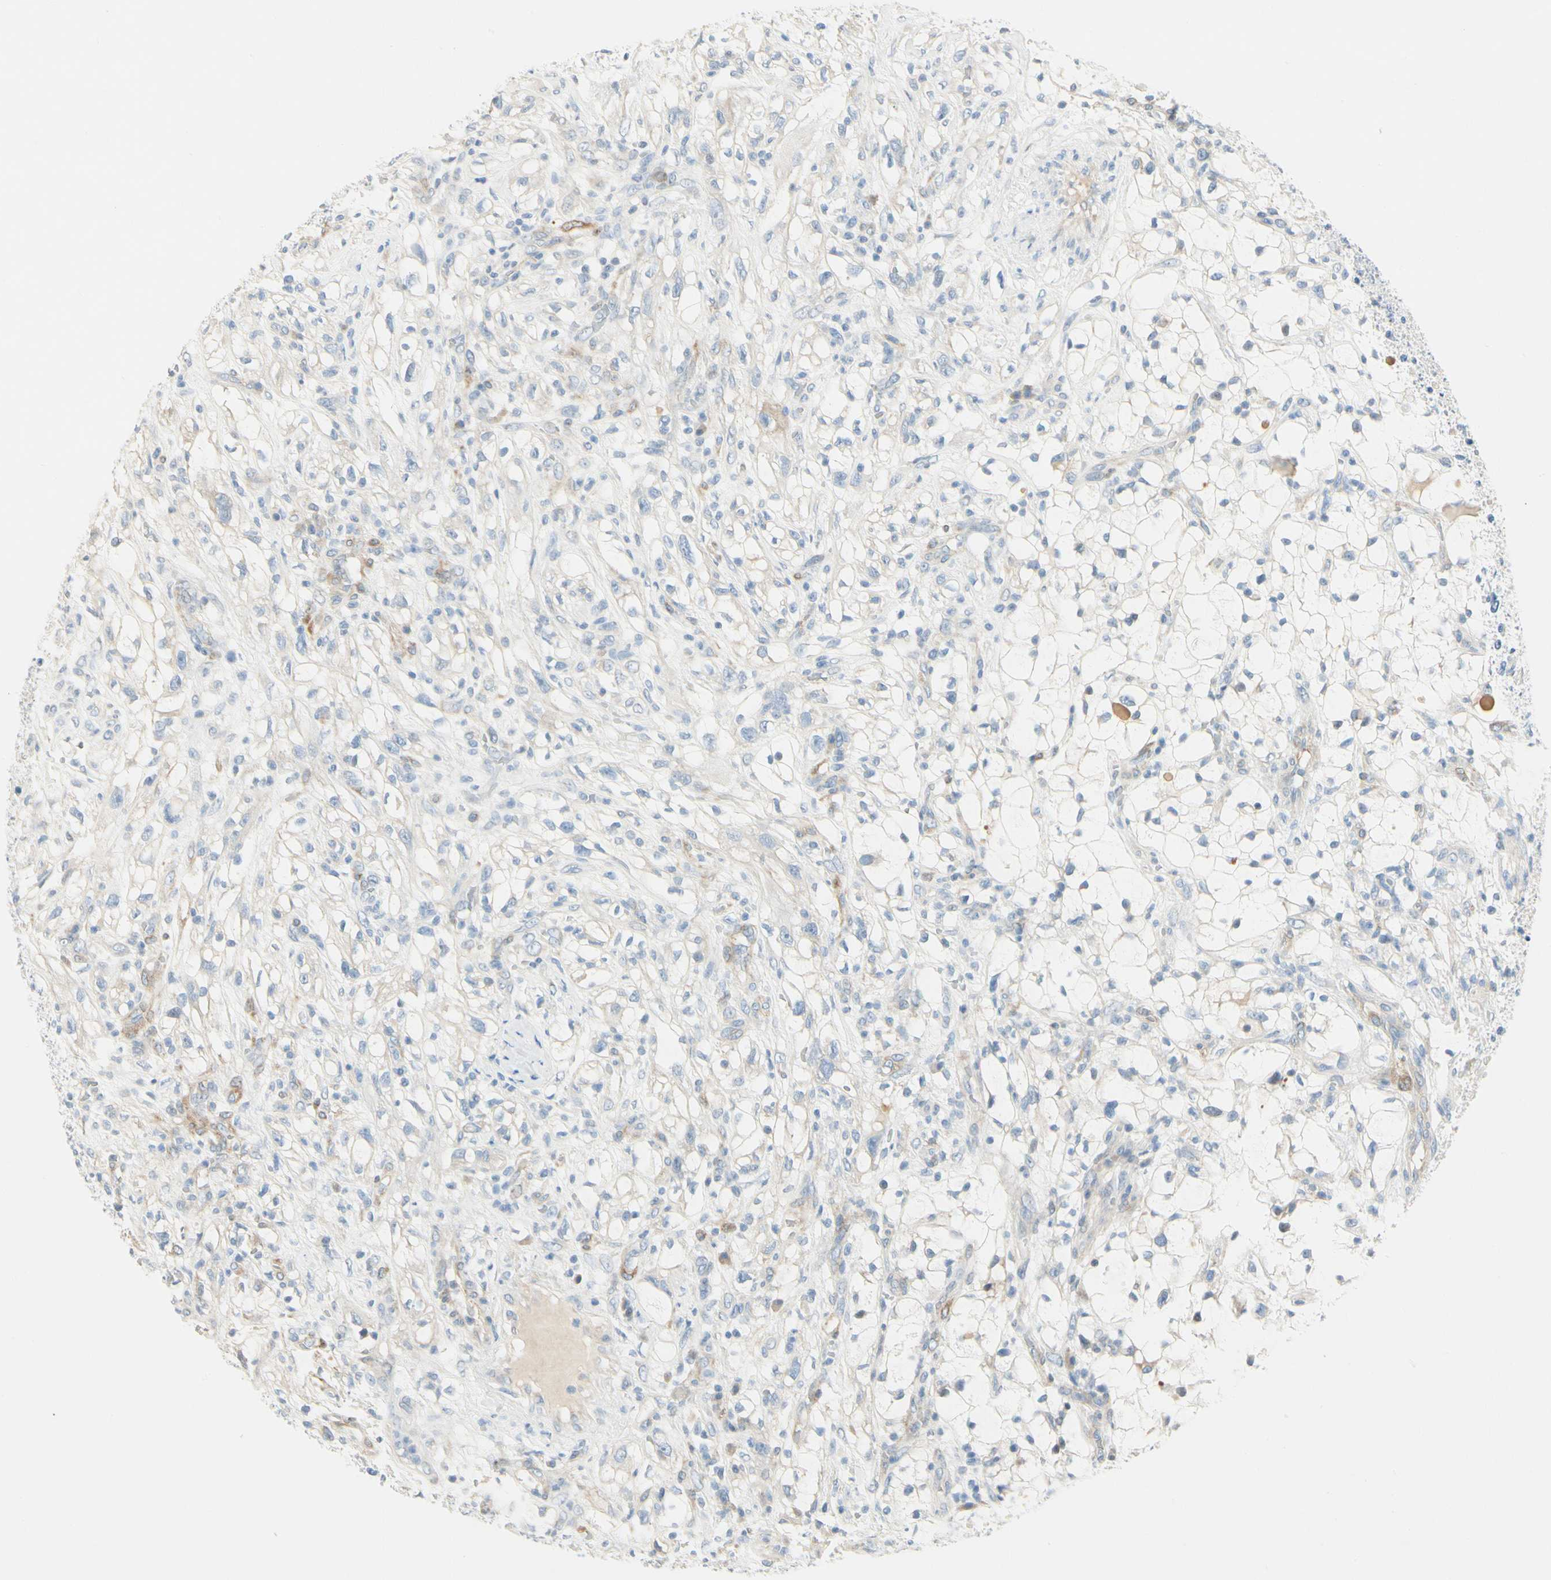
{"staining": {"intensity": "negative", "quantity": "none", "location": "none"}, "tissue": "renal cancer", "cell_type": "Tumor cells", "image_type": "cancer", "snomed": [{"axis": "morphology", "description": "Adenocarcinoma, NOS"}, {"axis": "topography", "description": "Kidney"}], "caption": "Immunohistochemistry (IHC) micrograph of neoplastic tissue: renal cancer (adenocarcinoma) stained with DAB exhibits no significant protein expression in tumor cells.", "gene": "AMPH", "patient": {"sex": "female", "age": 60}}